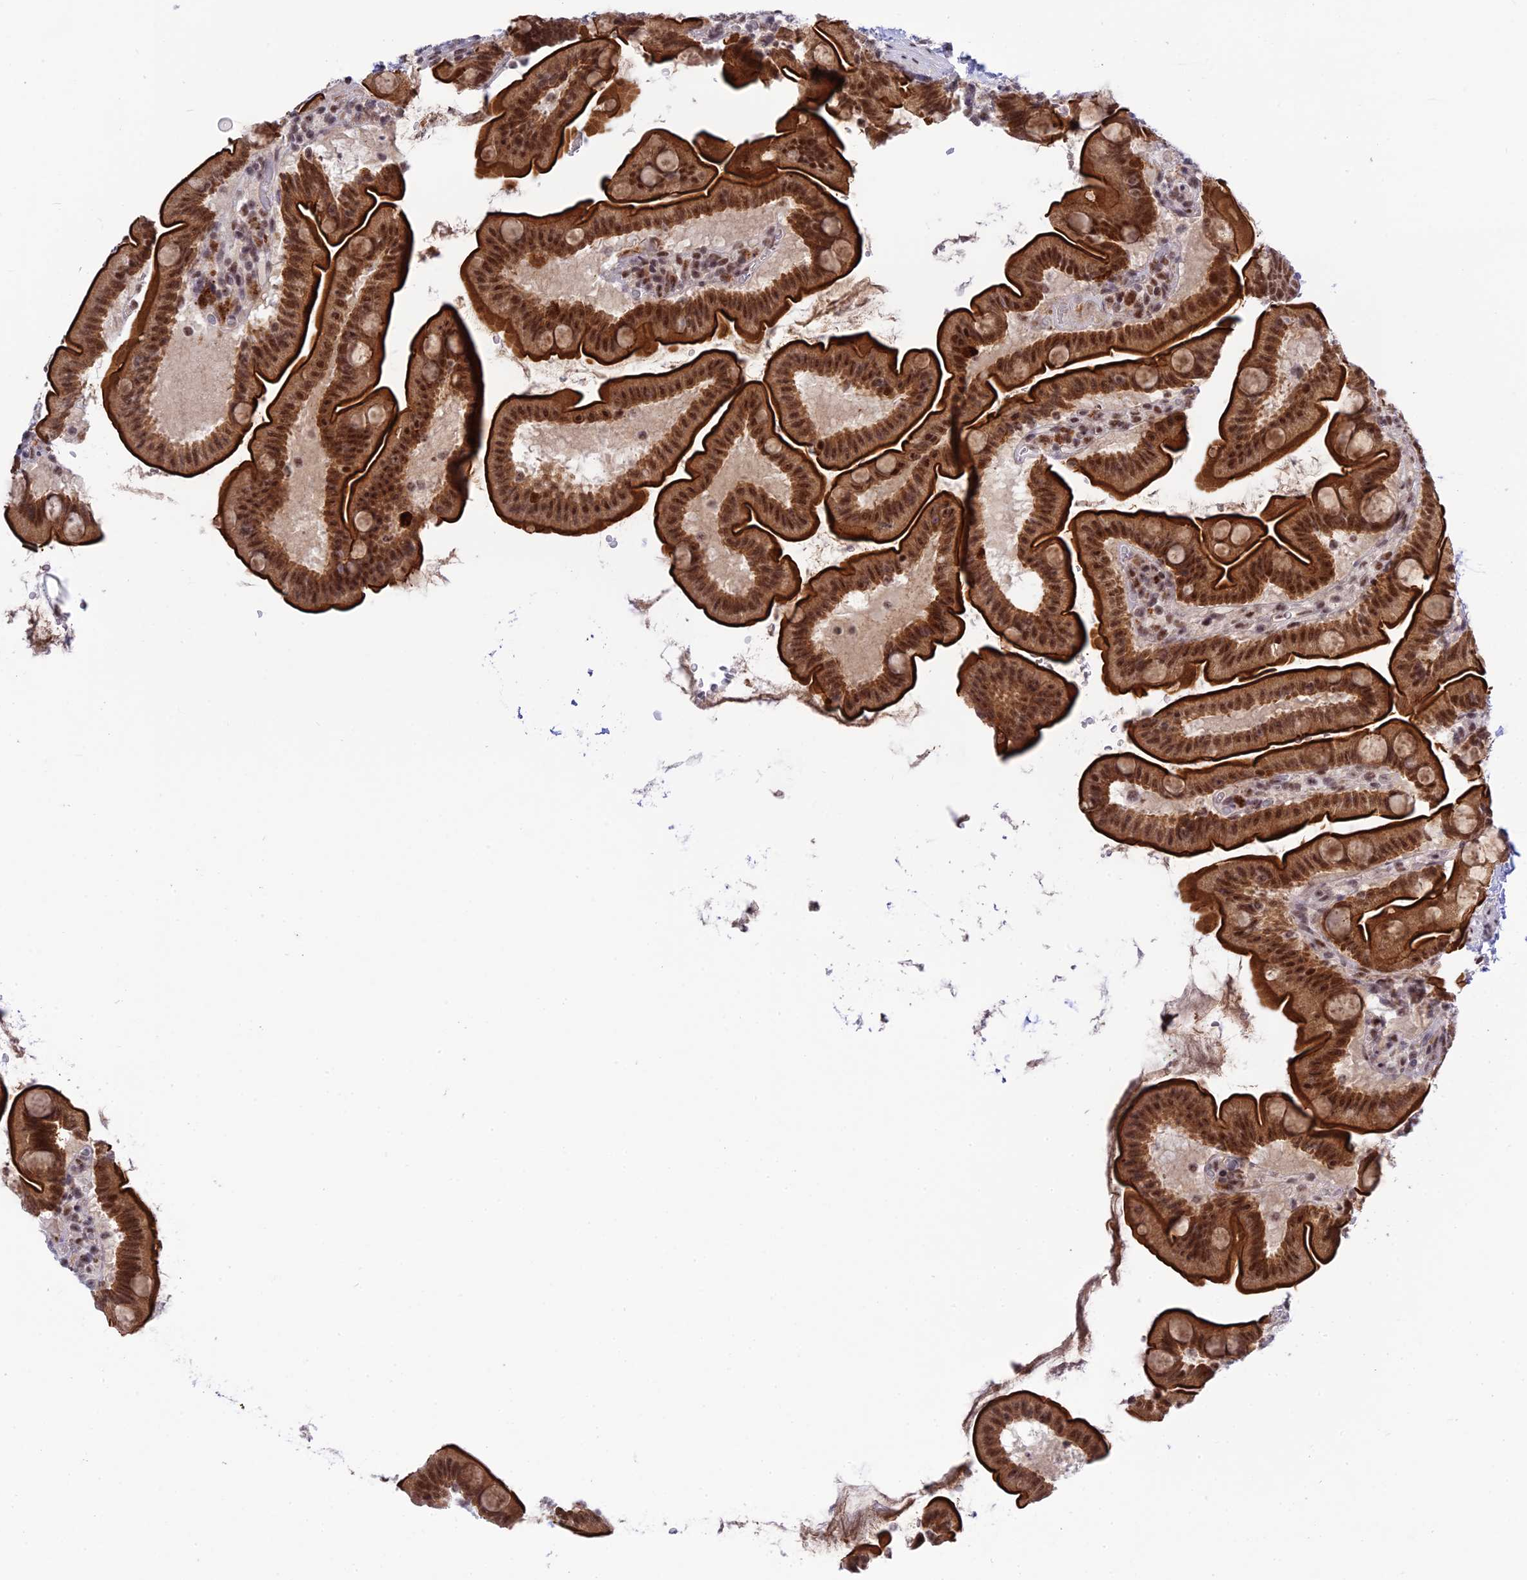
{"staining": {"intensity": "strong", "quantity": ">75%", "location": "cytoplasmic/membranous,nuclear"}, "tissue": "small intestine", "cell_type": "Glandular cells", "image_type": "normal", "snomed": [{"axis": "morphology", "description": "Normal tissue, NOS"}, {"axis": "topography", "description": "Small intestine"}], "caption": "Approximately >75% of glandular cells in normal small intestine show strong cytoplasmic/membranous,nuclear protein staining as visualized by brown immunohistochemical staining.", "gene": "TCEA1", "patient": {"sex": "female", "age": 68}}